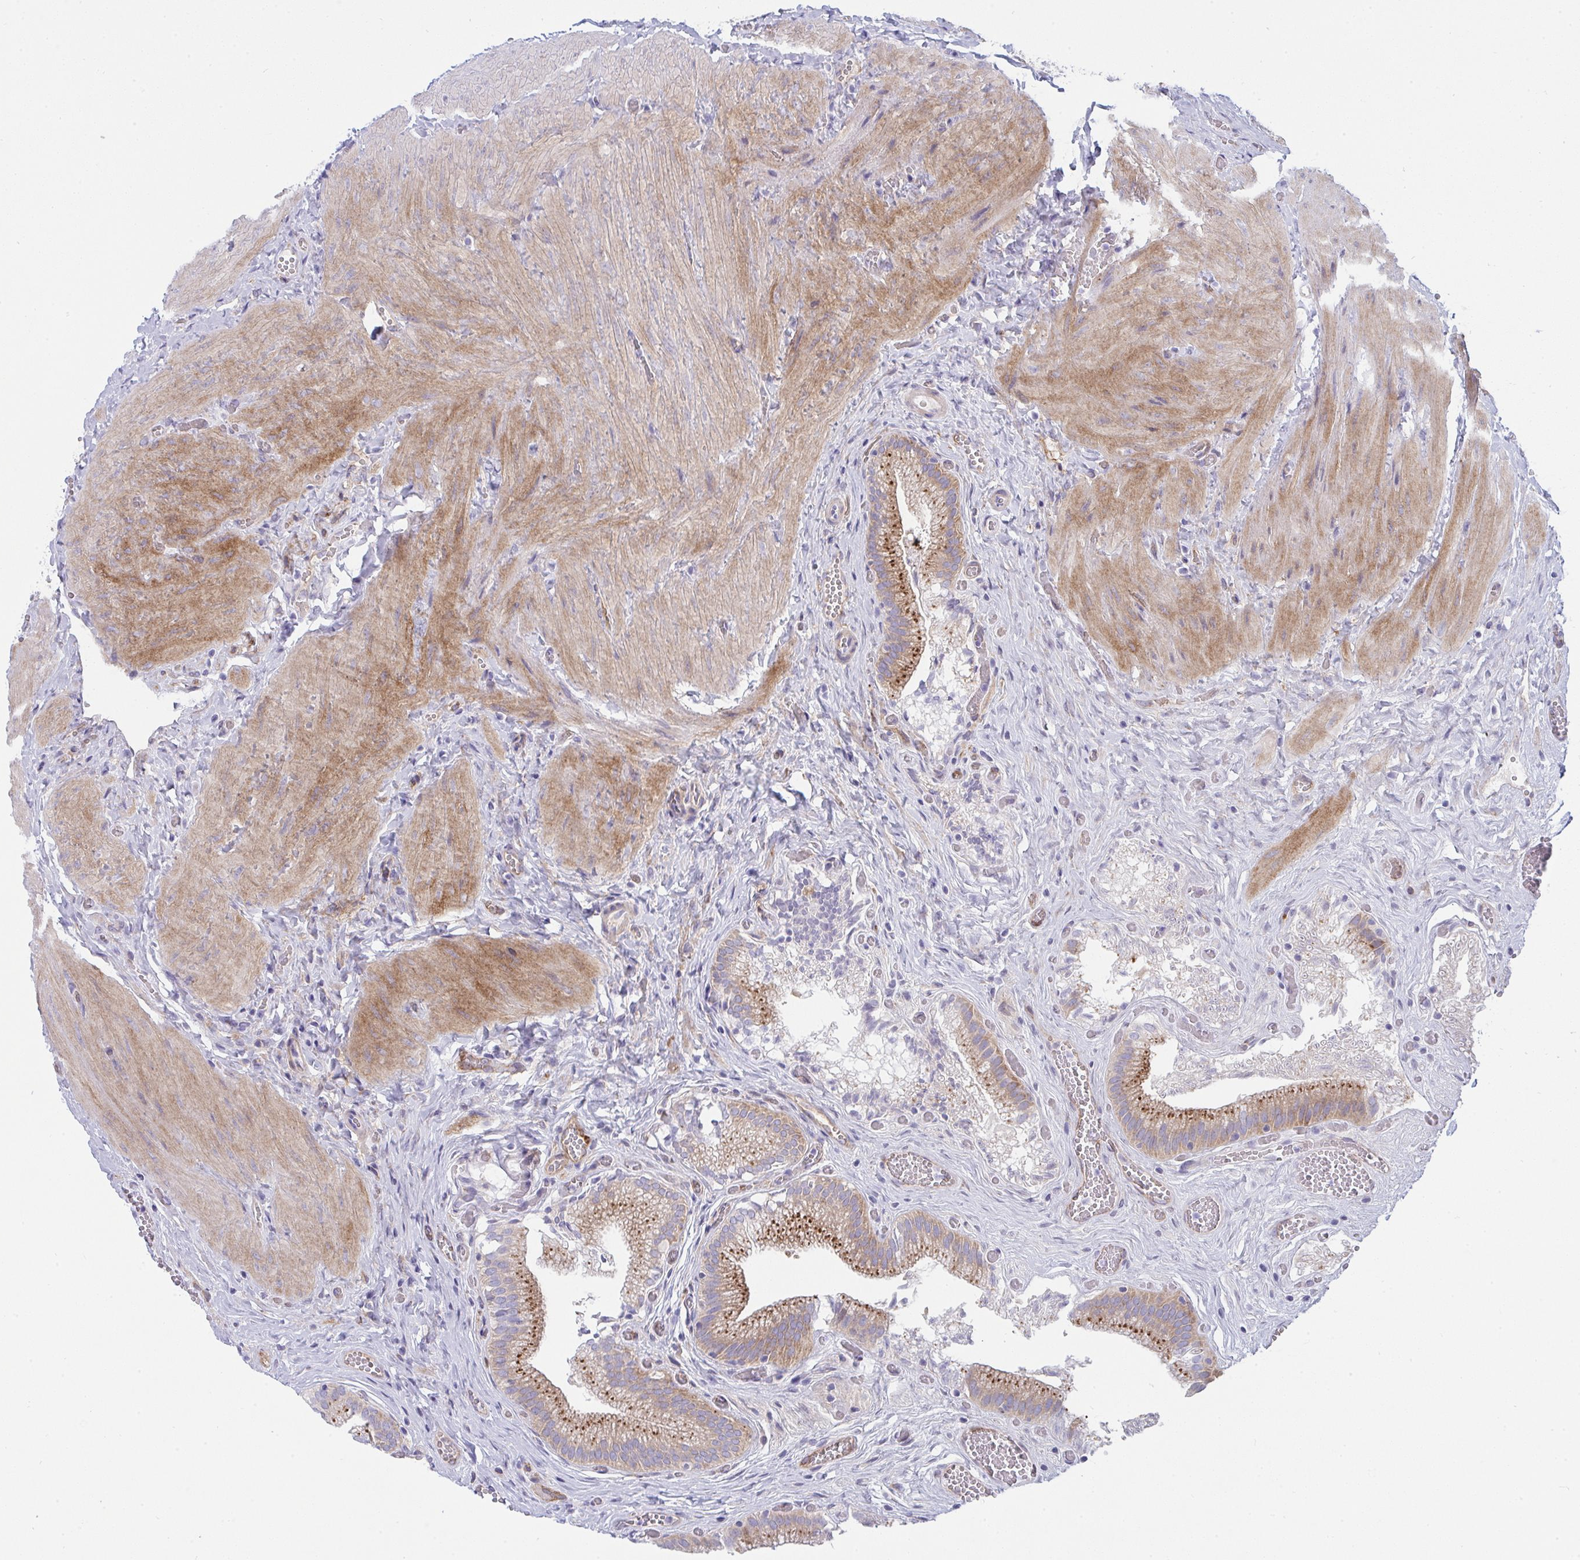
{"staining": {"intensity": "moderate", "quantity": ">75%", "location": "cytoplasmic/membranous"}, "tissue": "gallbladder", "cell_type": "Glandular cells", "image_type": "normal", "snomed": [{"axis": "morphology", "description": "Normal tissue, NOS"}, {"axis": "topography", "description": "Gallbladder"}], "caption": "Human gallbladder stained for a protein (brown) exhibits moderate cytoplasmic/membranous positive positivity in approximately >75% of glandular cells.", "gene": "GAB1", "patient": {"sex": "male", "age": 17}}